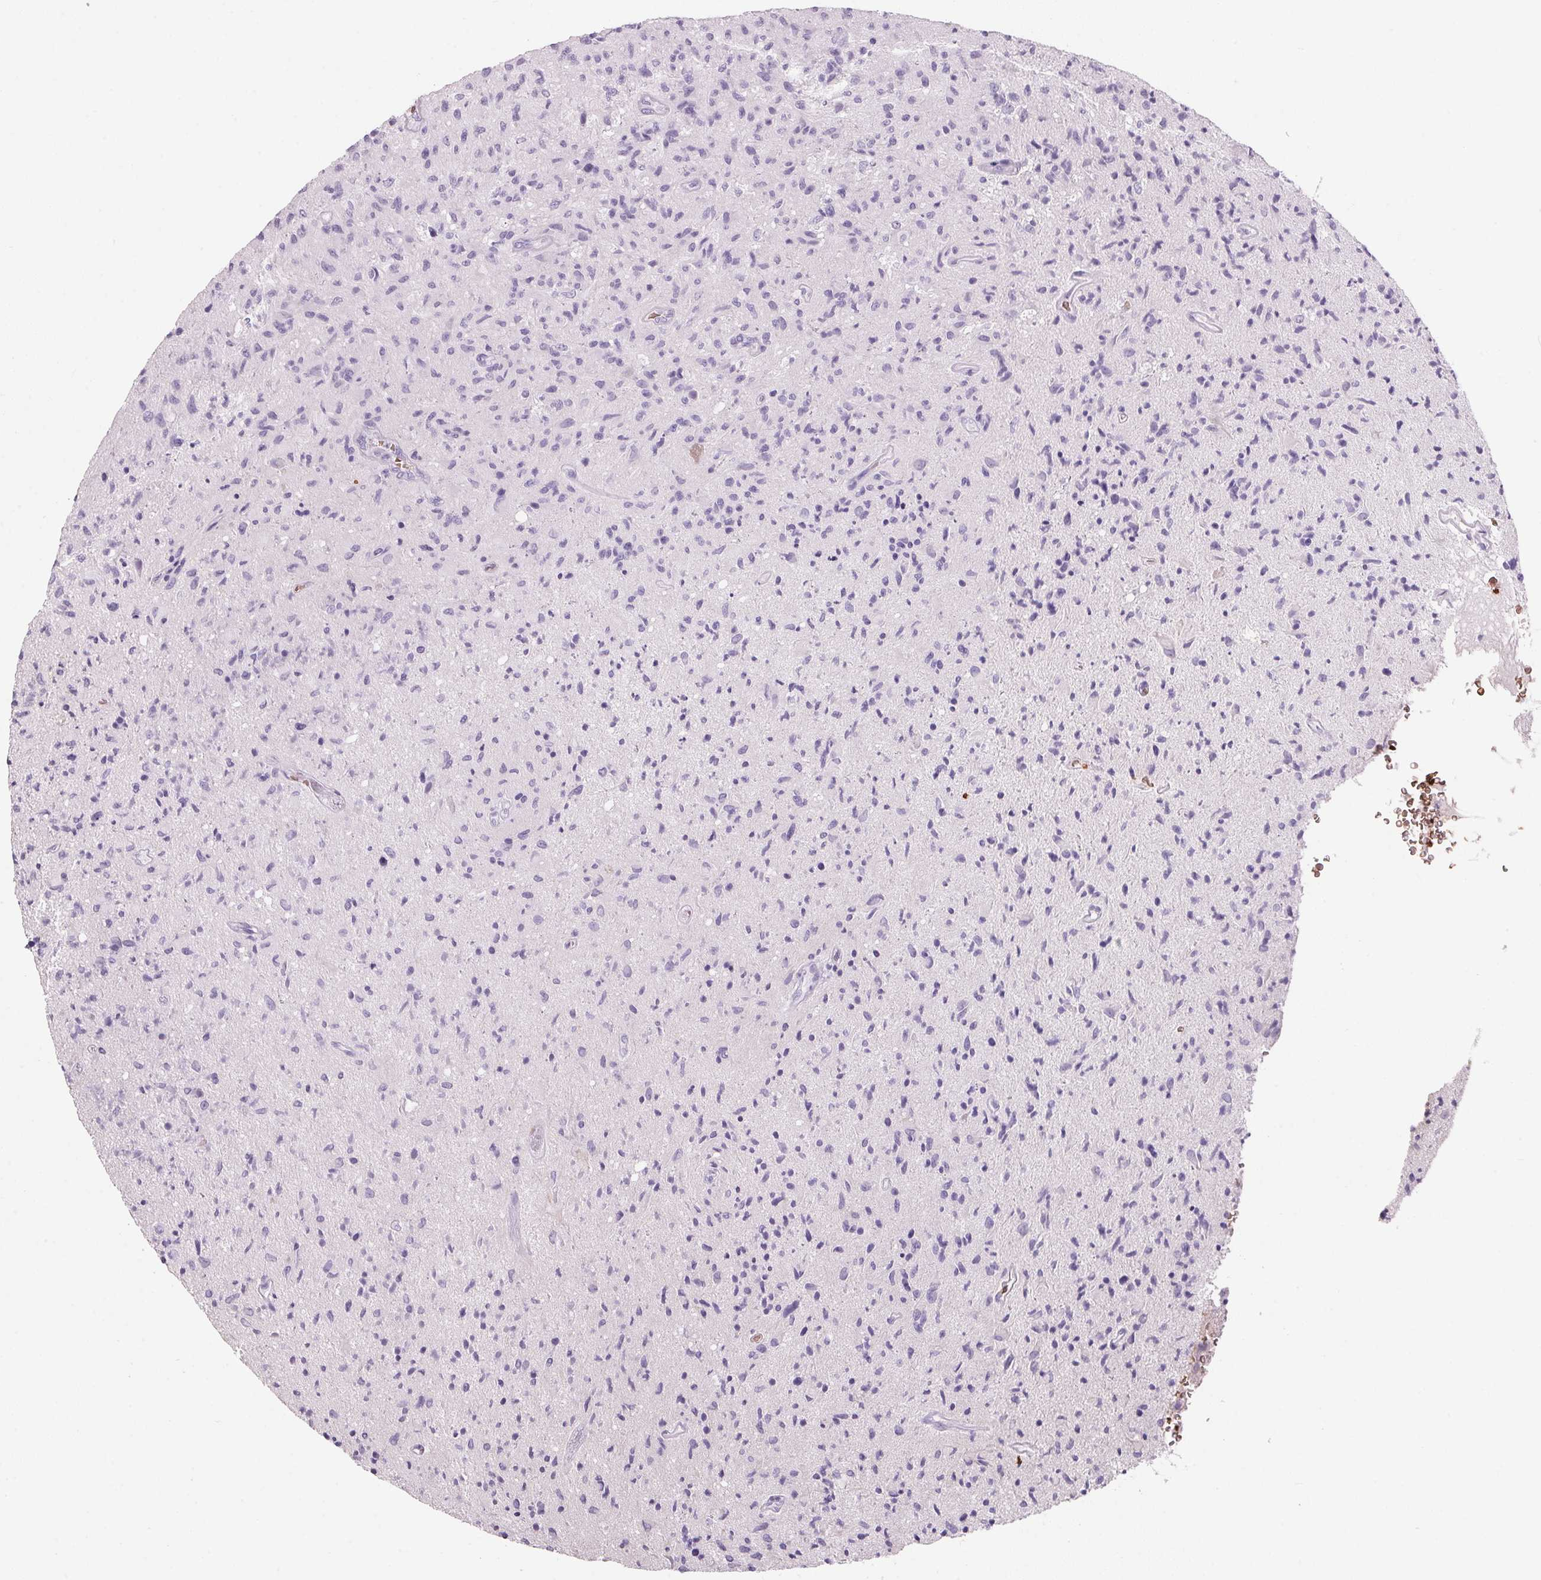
{"staining": {"intensity": "negative", "quantity": "none", "location": "none"}, "tissue": "glioma", "cell_type": "Tumor cells", "image_type": "cancer", "snomed": [{"axis": "morphology", "description": "Glioma, malignant, High grade"}, {"axis": "topography", "description": "Brain"}], "caption": "Photomicrograph shows no significant protein expression in tumor cells of malignant high-grade glioma.", "gene": "HBQ1", "patient": {"sex": "male", "age": 54}}